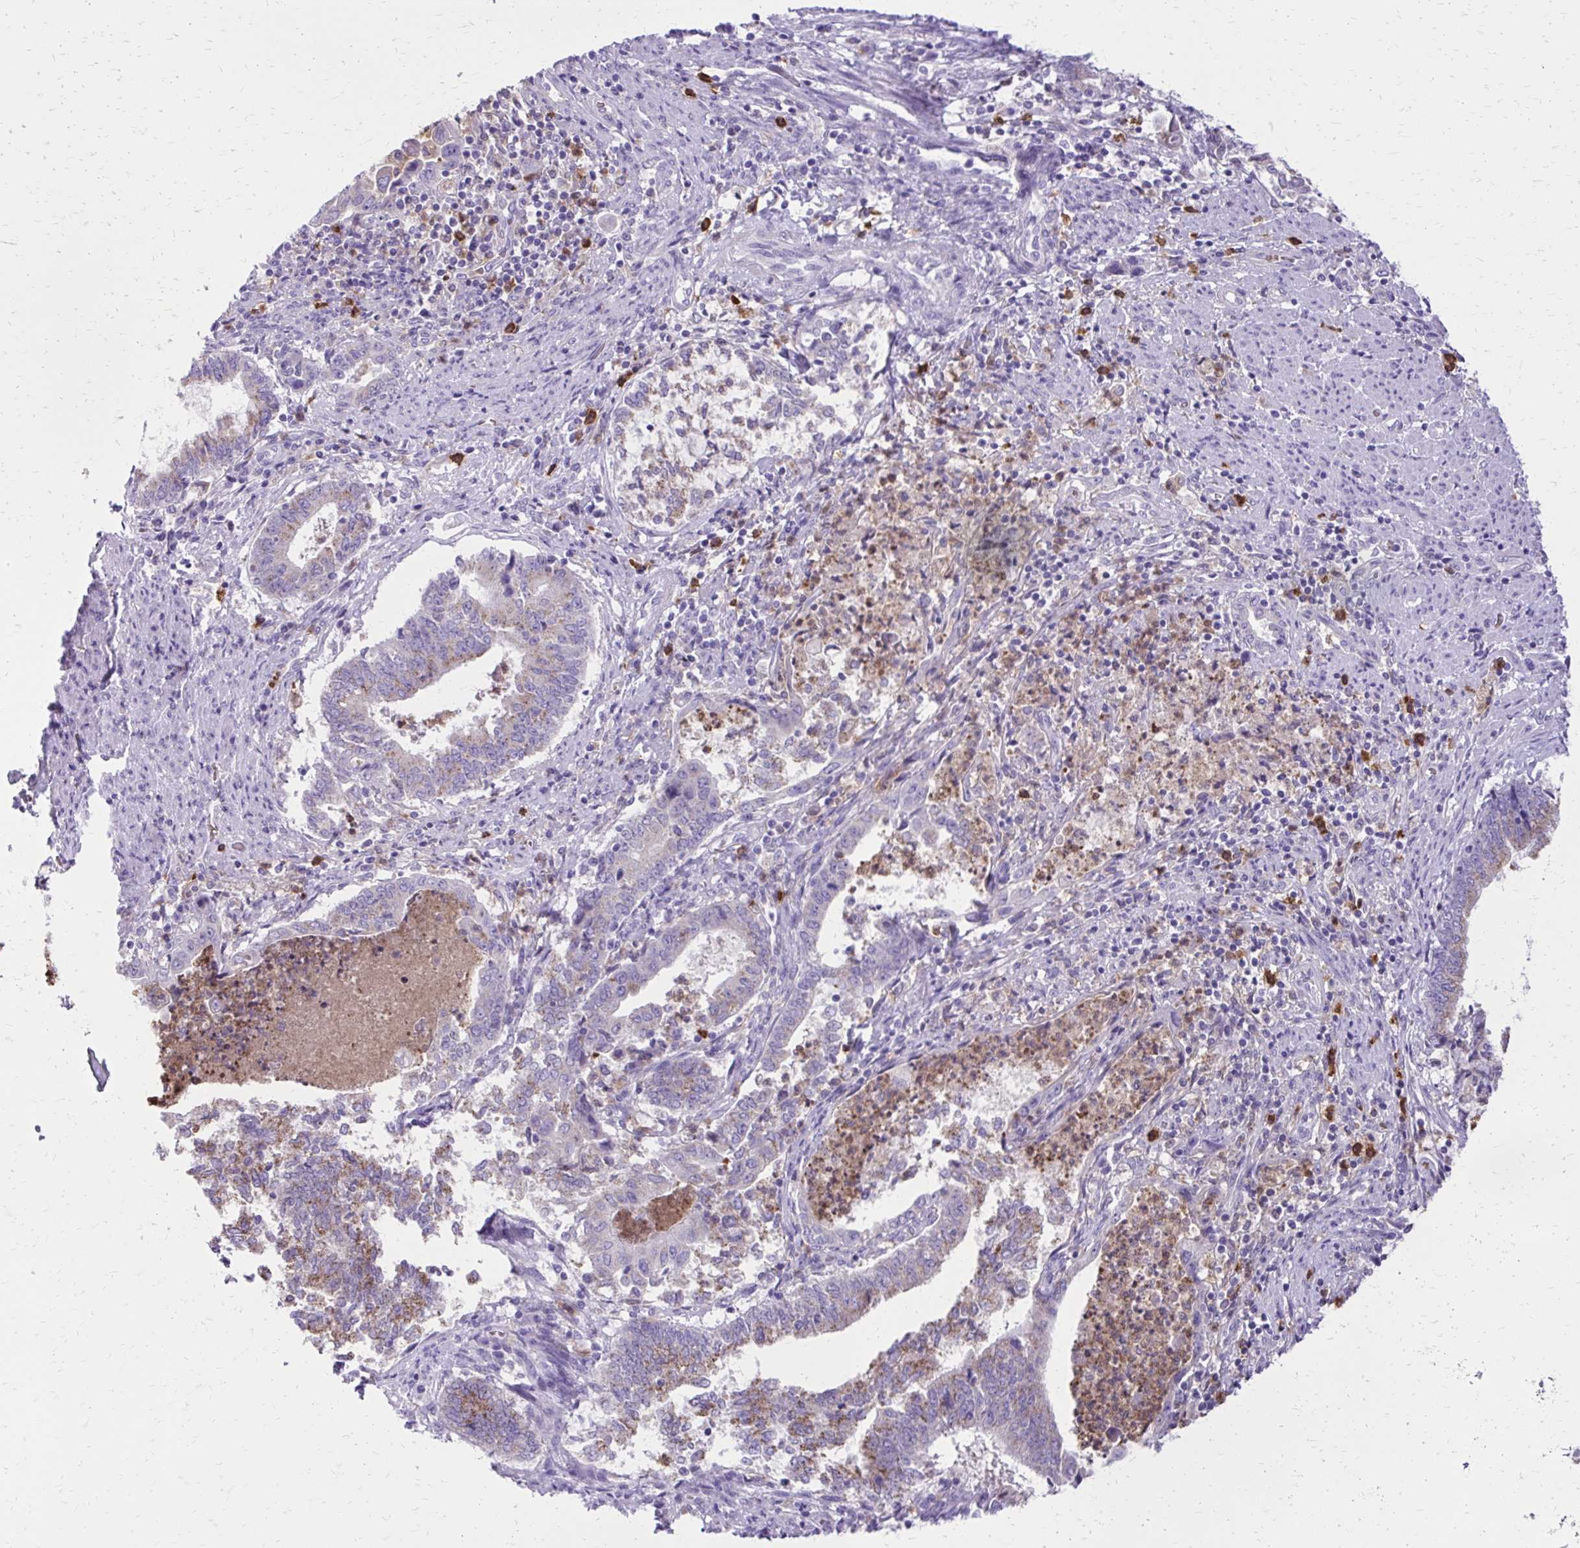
{"staining": {"intensity": "moderate", "quantity": "25%-75%", "location": "cytoplasmic/membranous"}, "tissue": "endometrial cancer", "cell_type": "Tumor cells", "image_type": "cancer", "snomed": [{"axis": "morphology", "description": "Adenocarcinoma, NOS"}, {"axis": "topography", "description": "Endometrium"}], "caption": "This micrograph reveals immunohistochemistry (IHC) staining of human endometrial cancer, with medium moderate cytoplasmic/membranous positivity in approximately 25%-75% of tumor cells.", "gene": "CAT", "patient": {"sex": "female", "age": 65}}